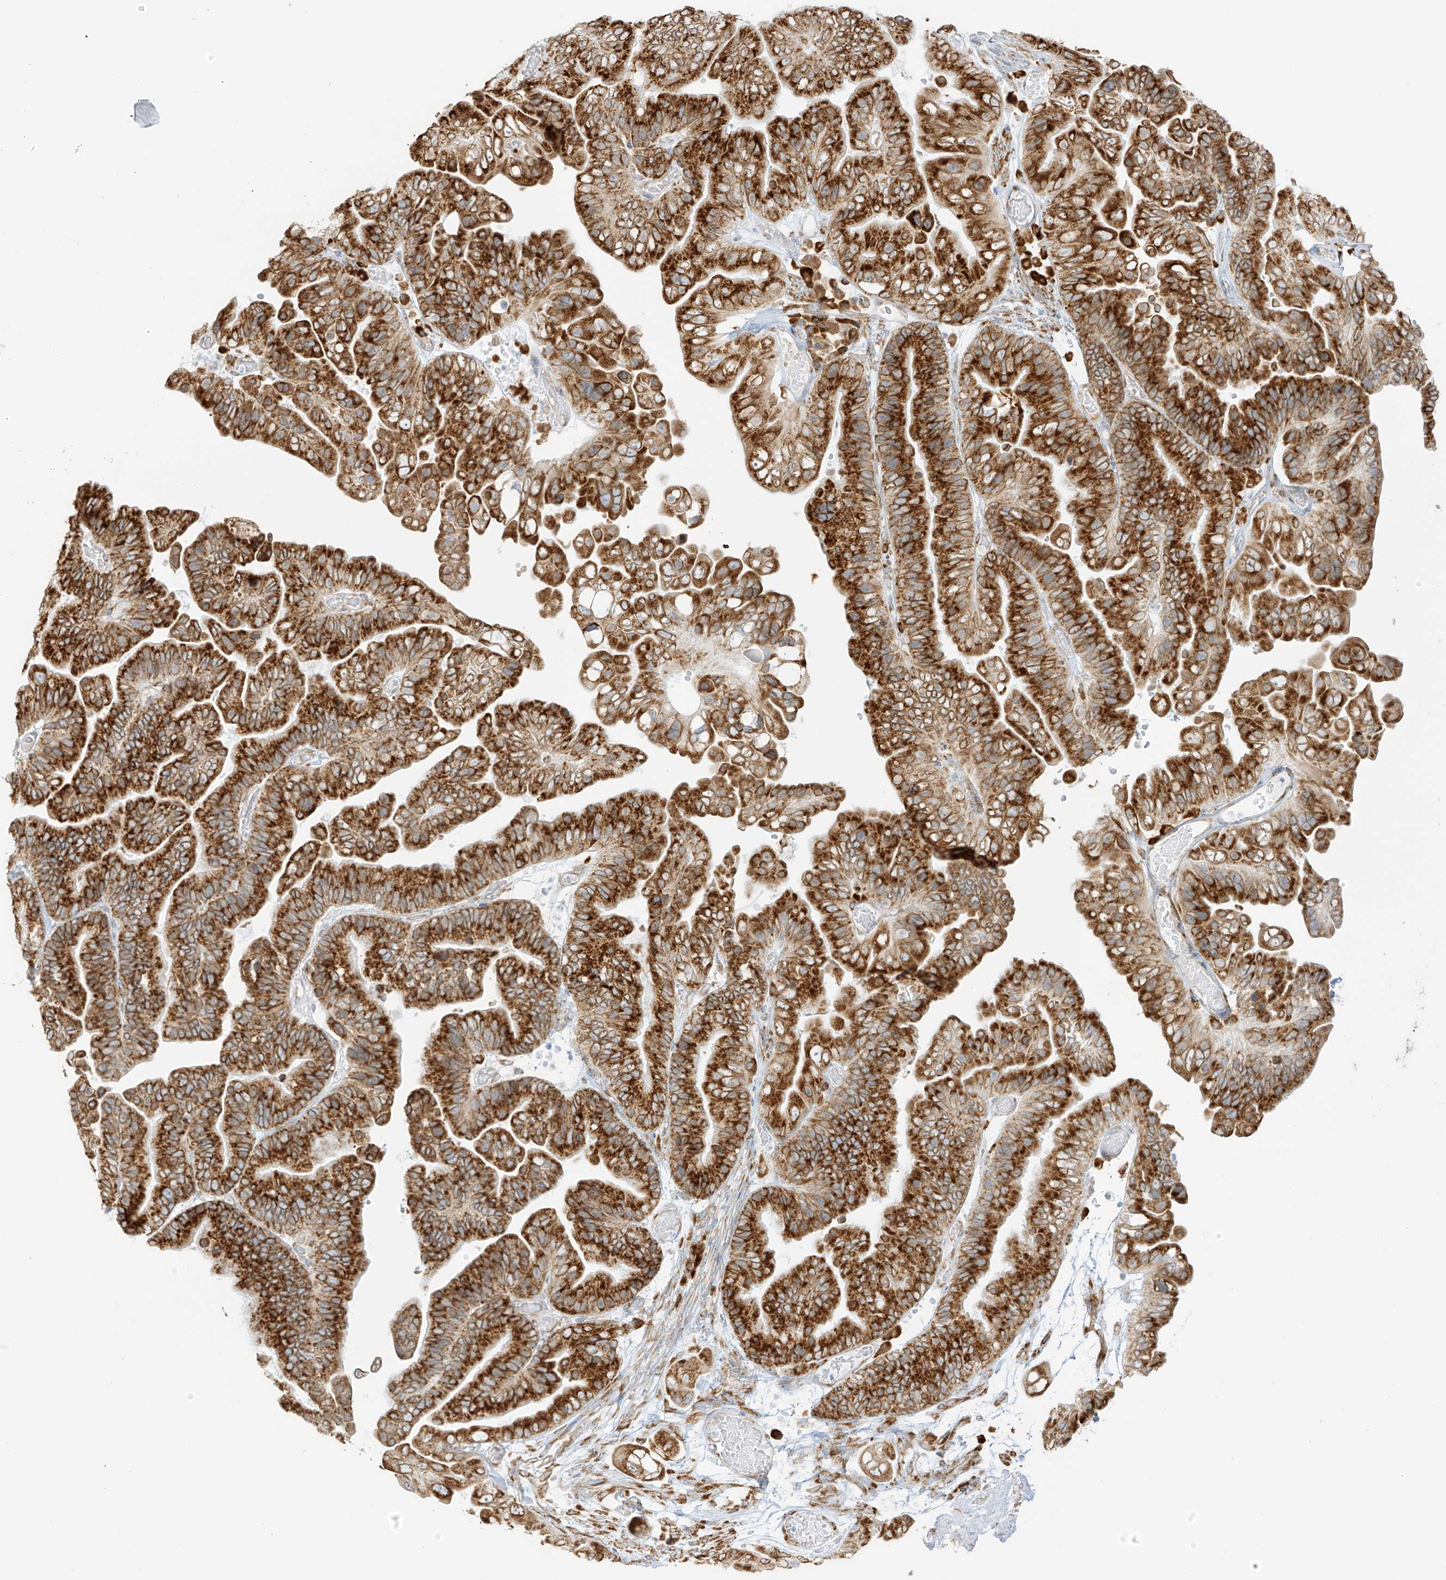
{"staining": {"intensity": "strong", "quantity": ">75%", "location": "cytoplasmic/membranous"}, "tissue": "ovarian cancer", "cell_type": "Tumor cells", "image_type": "cancer", "snomed": [{"axis": "morphology", "description": "Cystadenocarcinoma, serous, NOS"}, {"axis": "topography", "description": "Ovary"}], "caption": "Serous cystadenocarcinoma (ovarian) was stained to show a protein in brown. There is high levels of strong cytoplasmic/membranous expression in approximately >75% of tumor cells. The staining was performed using DAB to visualize the protein expression in brown, while the nuclei were stained in blue with hematoxylin (Magnification: 20x).", "gene": "LRRC59", "patient": {"sex": "female", "age": 56}}